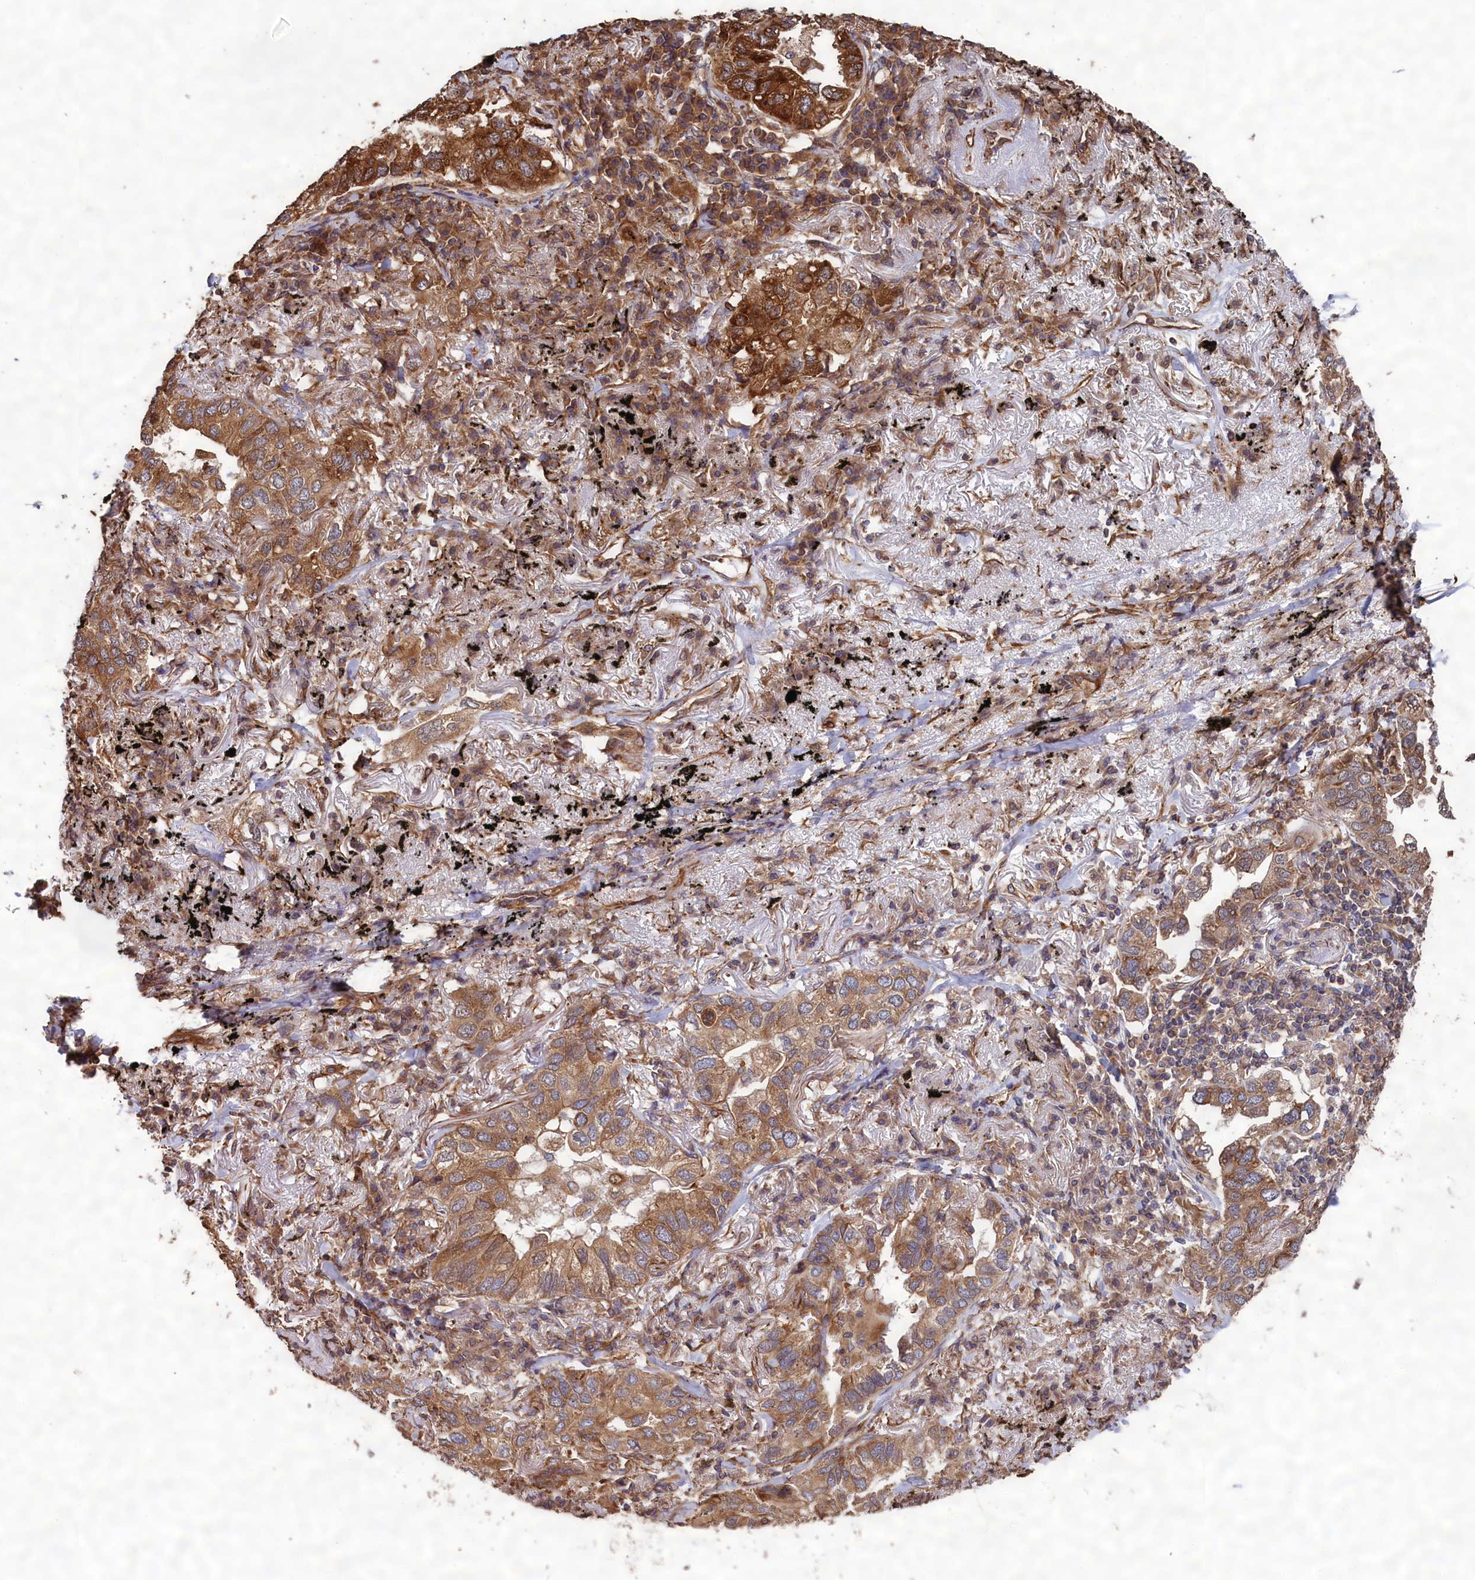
{"staining": {"intensity": "moderate", "quantity": ">75%", "location": "cytoplasmic/membranous"}, "tissue": "lung cancer", "cell_type": "Tumor cells", "image_type": "cancer", "snomed": [{"axis": "morphology", "description": "Adenocarcinoma, NOS"}, {"axis": "topography", "description": "Lung"}], "caption": "Human adenocarcinoma (lung) stained with a protein marker reveals moderate staining in tumor cells.", "gene": "CCDC124", "patient": {"sex": "male", "age": 65}}